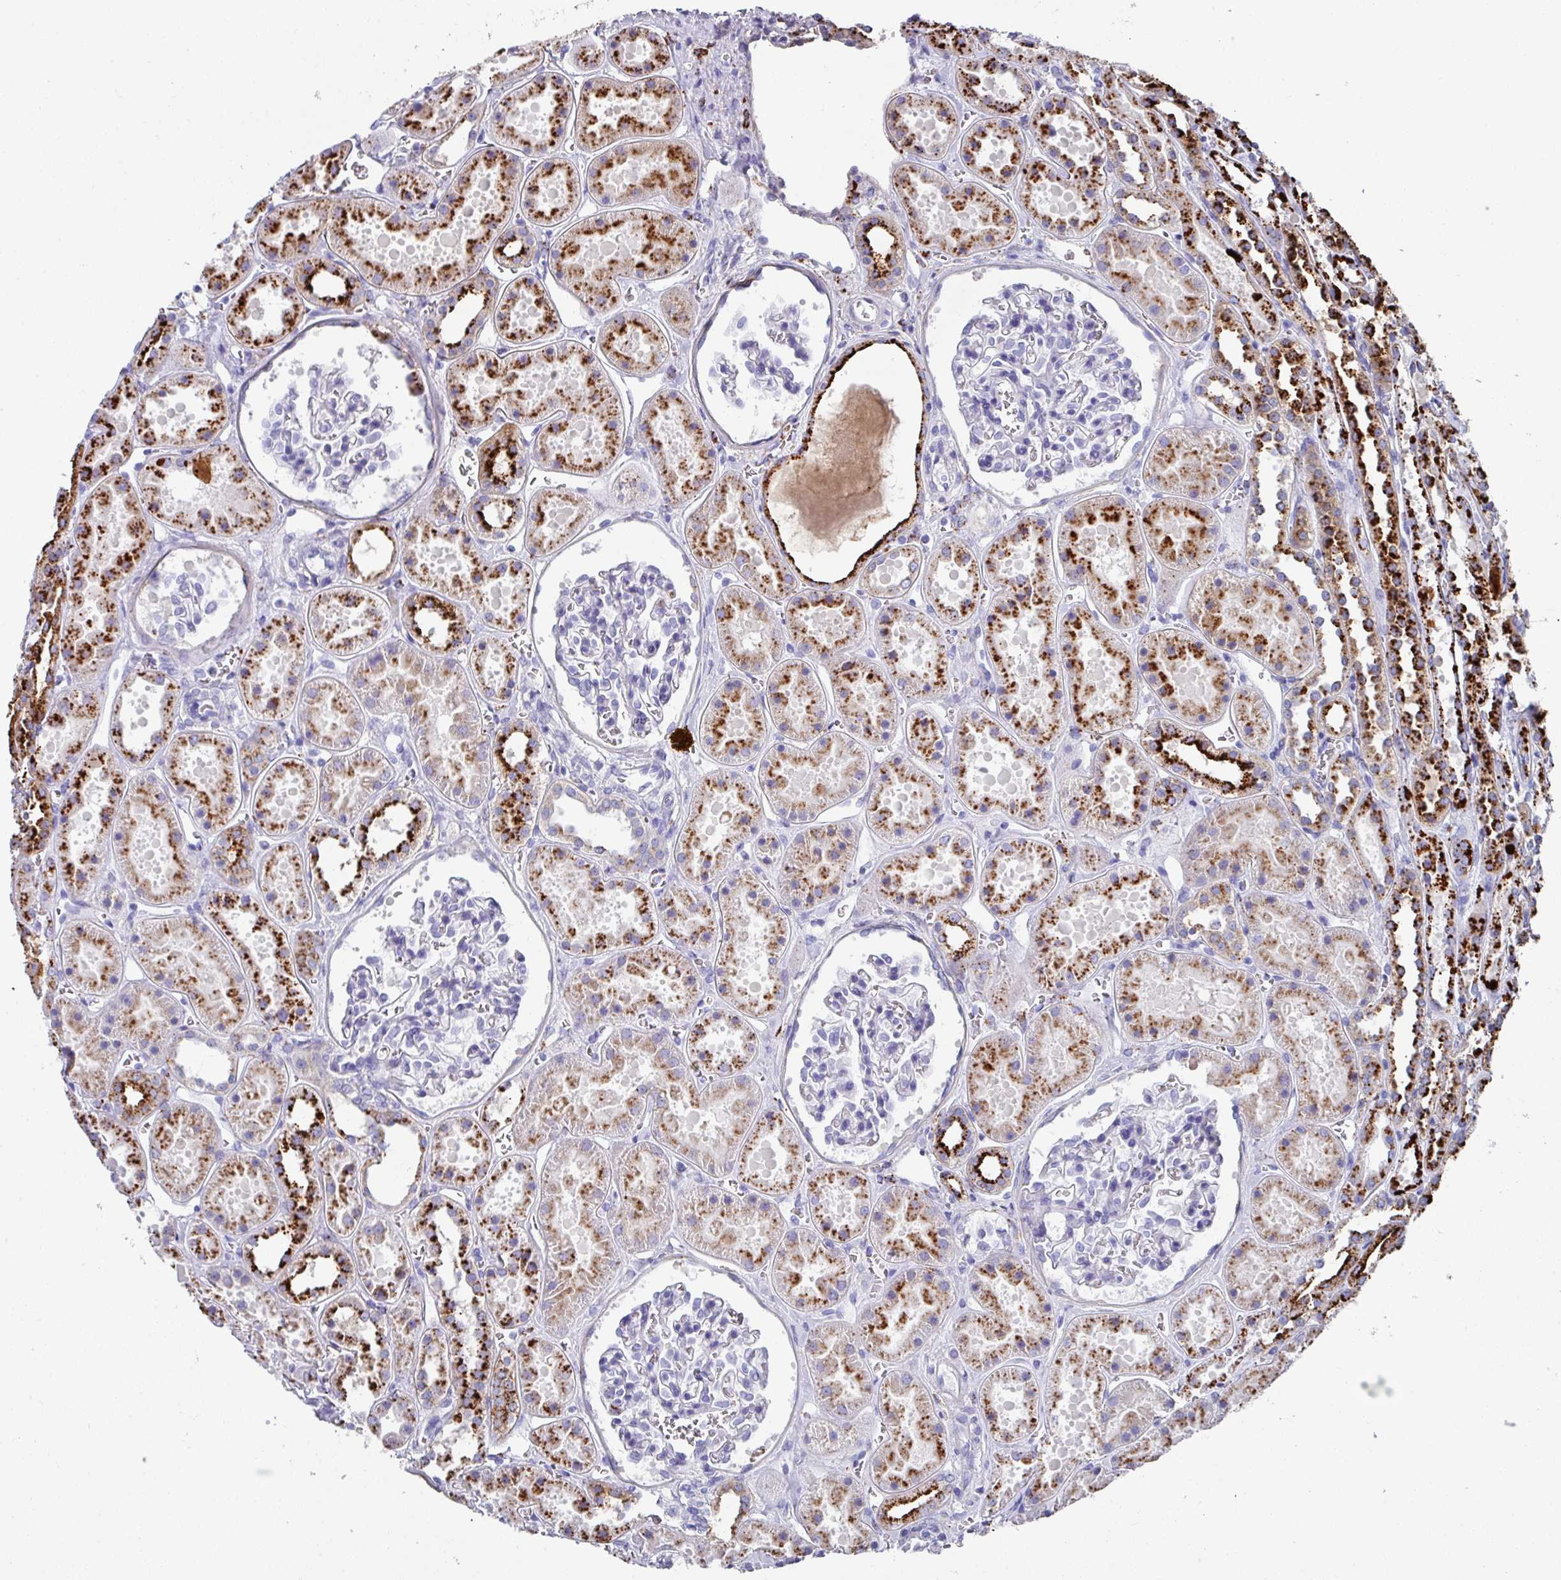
{"staining": {"intensity": "negative", "quantity": "none", "location": "none"}, "tissue": "kidney", "cell_type": "Cells in glomeruli", "image_type": "normal", "snomed": [{"axis": "morphology", "description": "Normal tissue, NOS"}, {"axis": "topography", "description": "Kidney"}], "caption": "There is no significant expression in cells in glomeruli of kidney. (Immunohistochemistry (ihc), brightfield microscopy, high magnification).", "gene": "CPVL", "patient": {"sex": "female", "age": 41}}